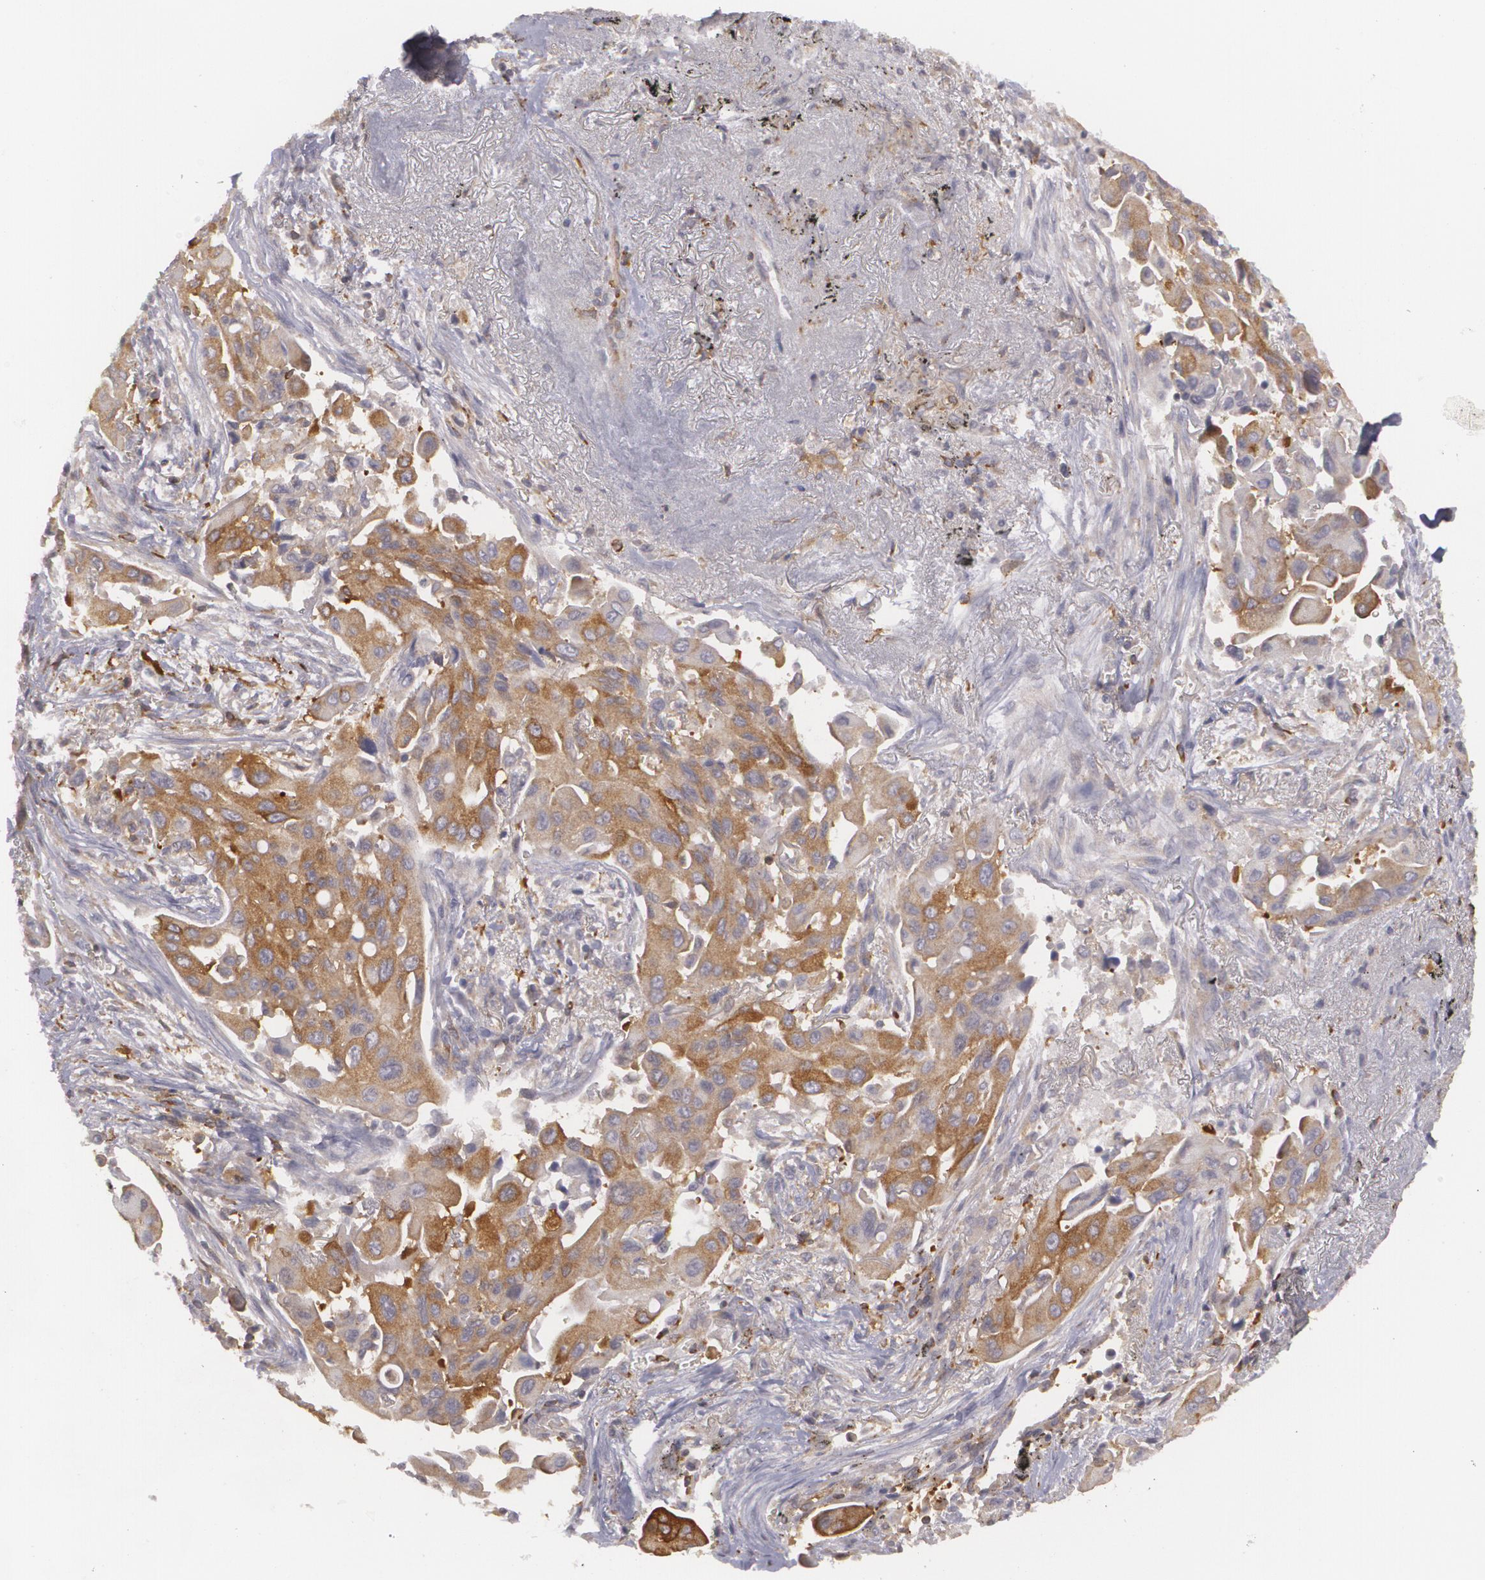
{"staining": {"intensity": "moderate", "quantity": "<25%", "location": "cytoplasmic/membranous"}, "tissue": "lung cancer", "cell_type": "Tumor cells", "image_type": "cancer", "snomed": [{"axis": "morphology", "description": "Adenocarcinoma, NOS"}, {"axis": "topography", "description": "Lung"}], "caption": "This is an image of immunohistochemistry staining of adenocarcinoma (lung), which shows moderate expression in the cytoplasmic/membranous of tumor cells.", "gene": "BIN1", "patient": {"sex": "male", "age": 68}}